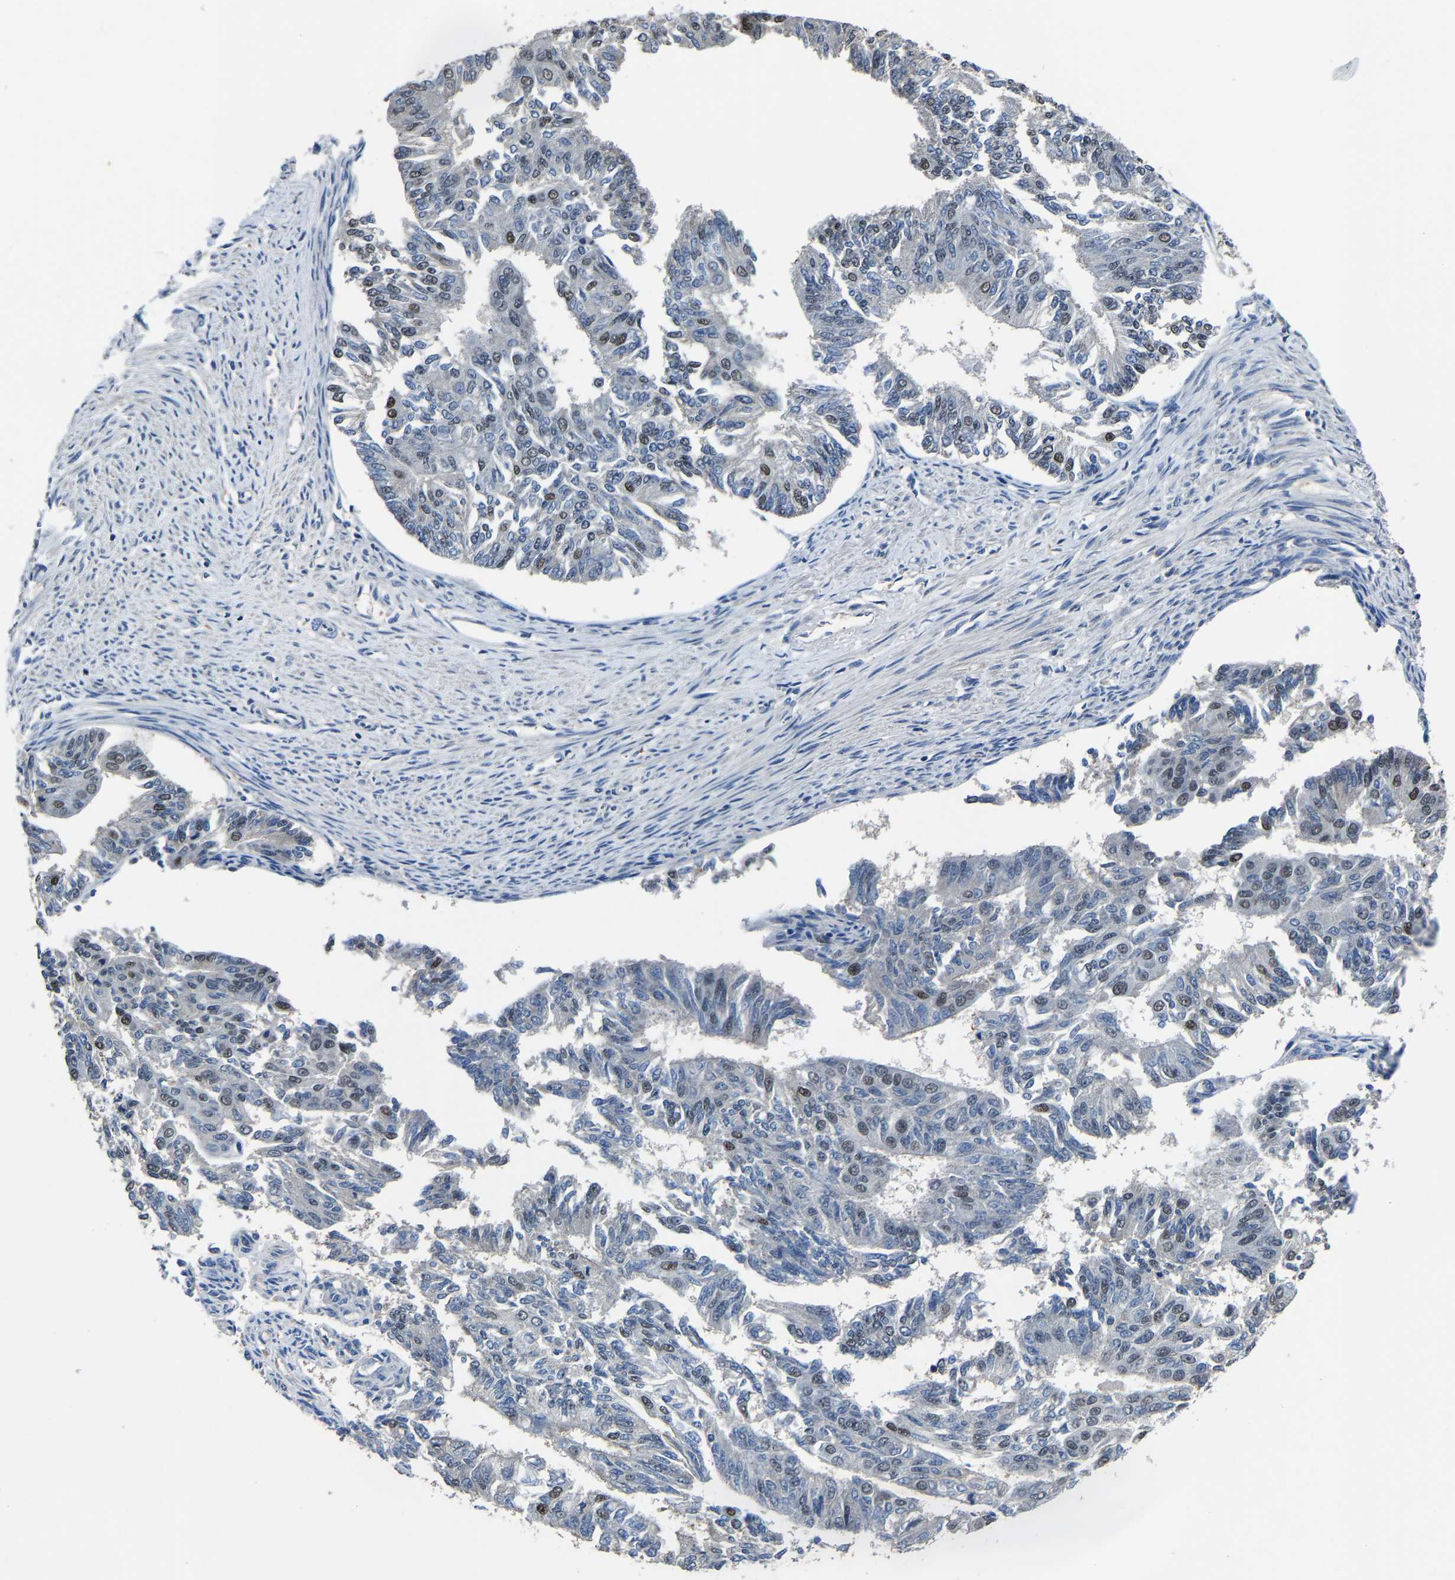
{"staining": {"intensity": "moderate", "quantity": "<25%", "location": "nuclear"}, "tissue": "endometrial cancer", "cell_type": "Tumor cells", "image_type": "cancer", "snomed": [{"axis": "morphology", "description": "Adenocarcinoma, NOS"}, {"axis": "topography", "description": "Endometrium"}], "caption": "DAB immunohistochemical staining of adenocarcinoma (endometrial) displays moderate nuclear protein expression in about <25% of tumor cells.", "gene": "STRBP", "patient": {"sex": "female", "age": 32}}